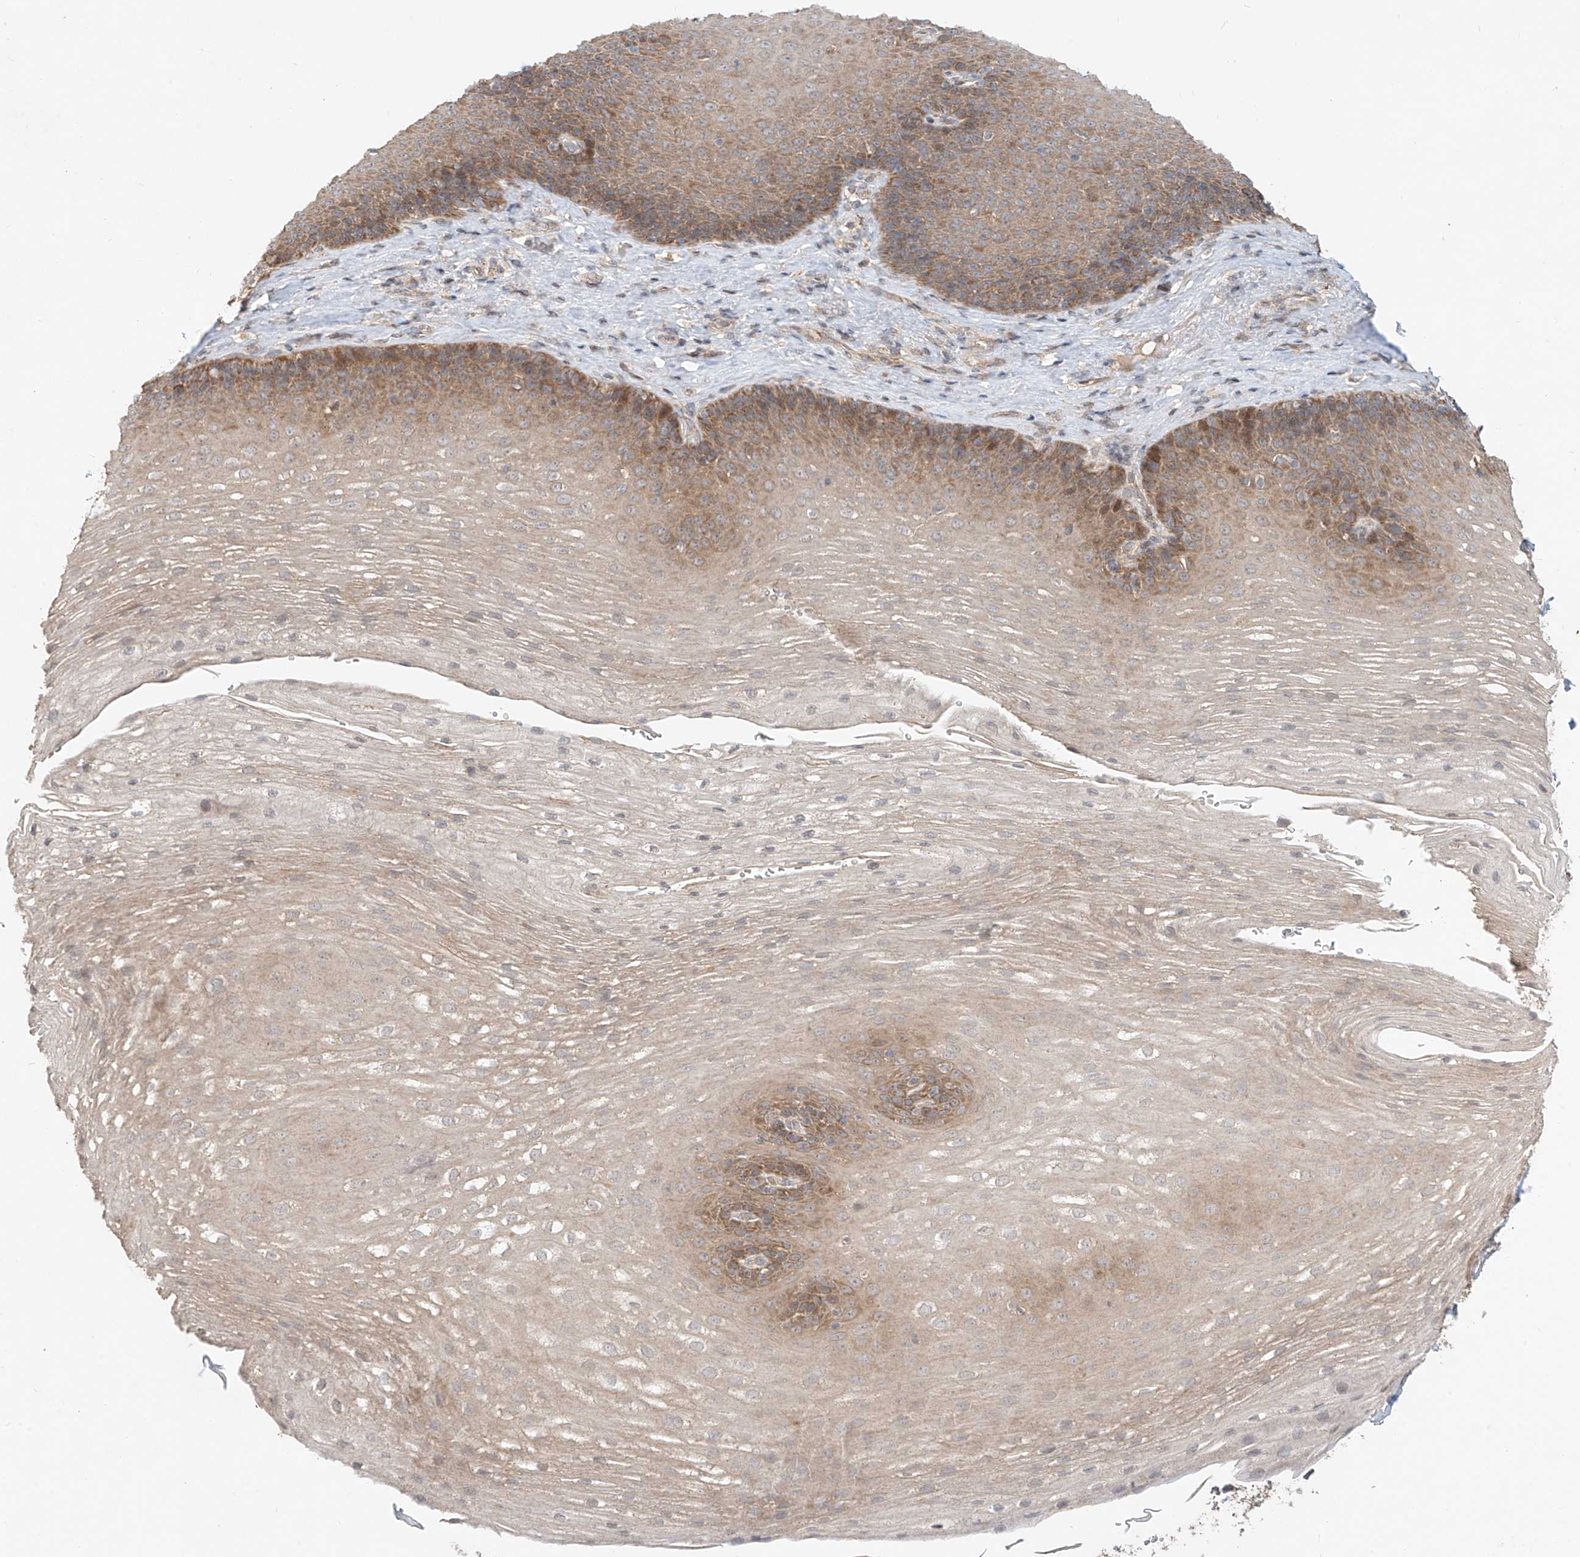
{"staining": {"intensity": "moderate", "quantity": "25%-75%", "location": "cytoplasmic/membranous"}, "tissue": "esophagus", "cell_type": "Squamous epithelial cells", "image_type": "normal", "snomed": [{"axis": "morphology", "description": "Normal tissue, NOS"}, {"axis": "topography", "description": "Esophagus"}], "caption": "IHC of benign human esophagus displays medium levels of moderate cytoplasmic/membranous positivity in about 25%-75% of squamous epithelial cells.", "gene": "TMEM61", "patient": {"sex": "female", "age": 66}}